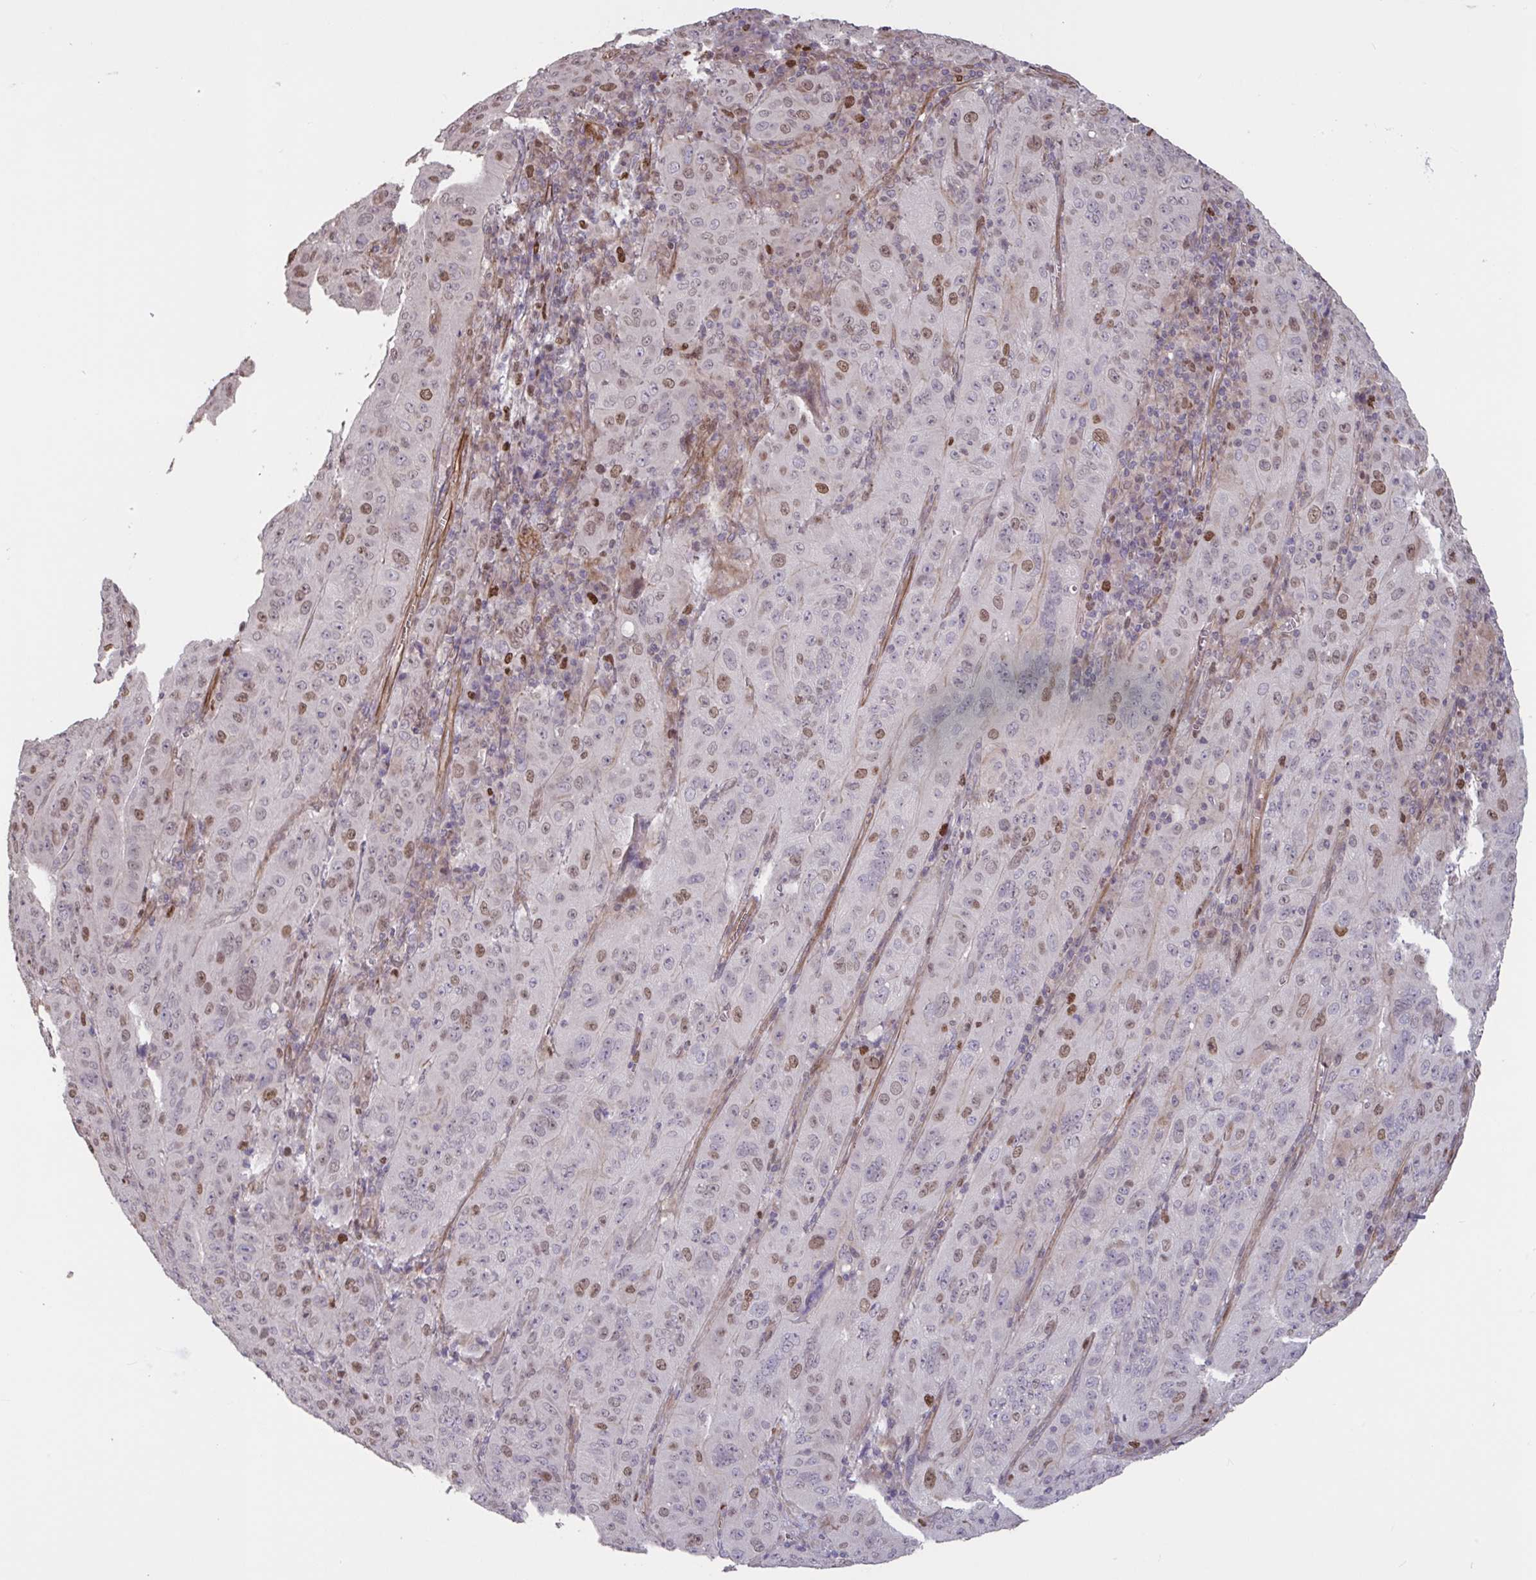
{"staining": {"intensity": "moderate", "quantity": "<25%", "location": "nuclear"}, "tissue": "pancreatic cancer", "cell_type": "Tumor cells", "image_type": "cancer", "snomed": [{"axis": "morphology", "description": "Adenocarcinoma, NOS"}, {"axis": "topography", "description": "Pancreas"}], "caption": "Pancreatic cancer (adenocarcinoma) was stained to show a protein in brown. There is low levels of moderate nuclear positivity in approximately <25% of tumor cells. Using DAB (3,3'-diaminobenzidine) (brown) and hematoxylin (blue) stains, captured at high magnification using brightfield microscopy.", "gene": "IPO5", "patient": {"sex": "male", "age": 63}}